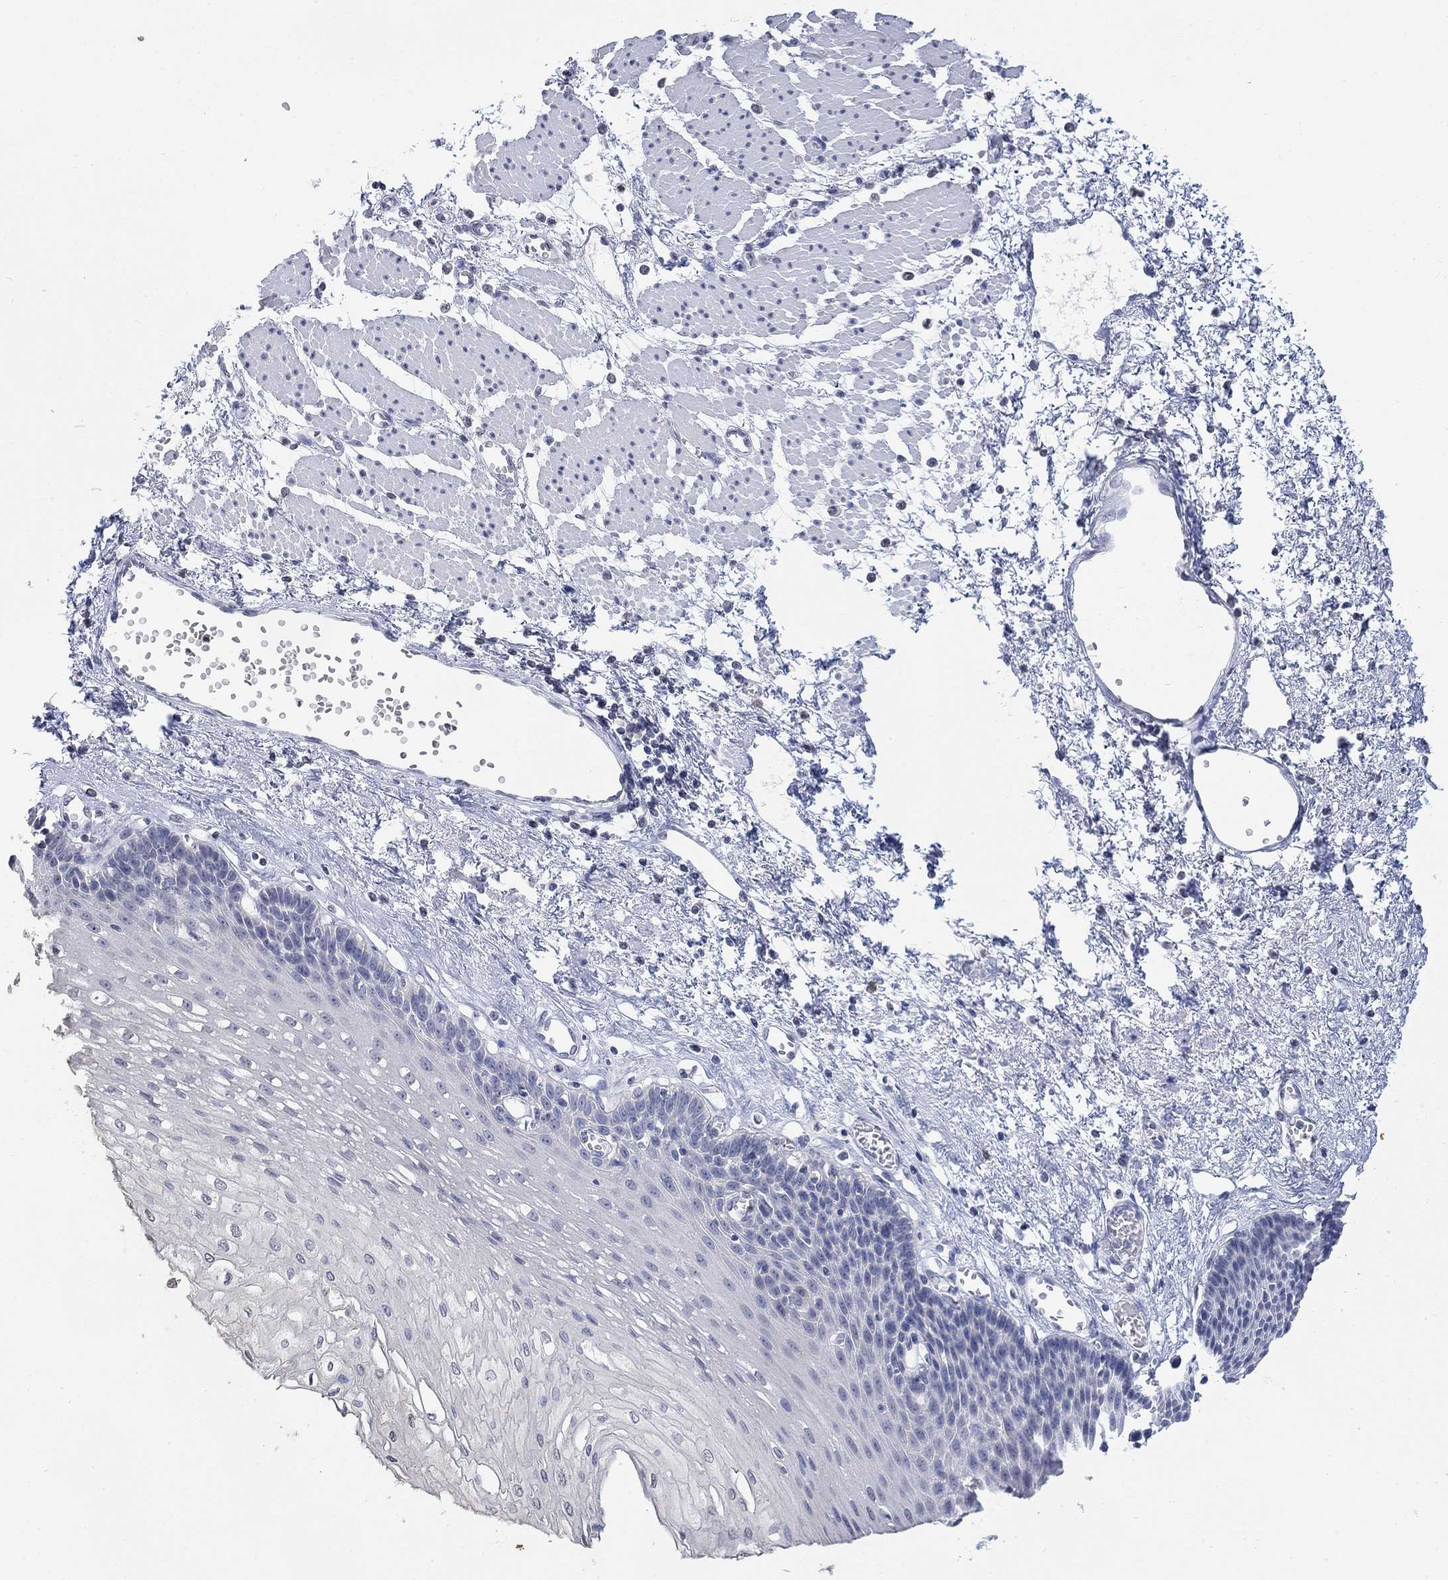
{"staining": {"intensity": "negative", "quantity": "none", "location": "none"}, "tissue": "esophagus", "cell_type": "Squamous epithelial cells", "image_type": "normal", "snomed": [{"axis": "morphology", "description": "Normal tissue, NOS"}, {"axis": "topography", "description": "Esophagus"}], "caption": "High magnification brightfield microscopy of unremarkable esophagus stained with DAB (3,3'-diaminobenzidine) (brown) and counterstained with hematoxylin (blue): squamous epithelial cells show no significant expression.", "gene": "TMEM255A", "patient": {"sex": "female", "age": 62}}